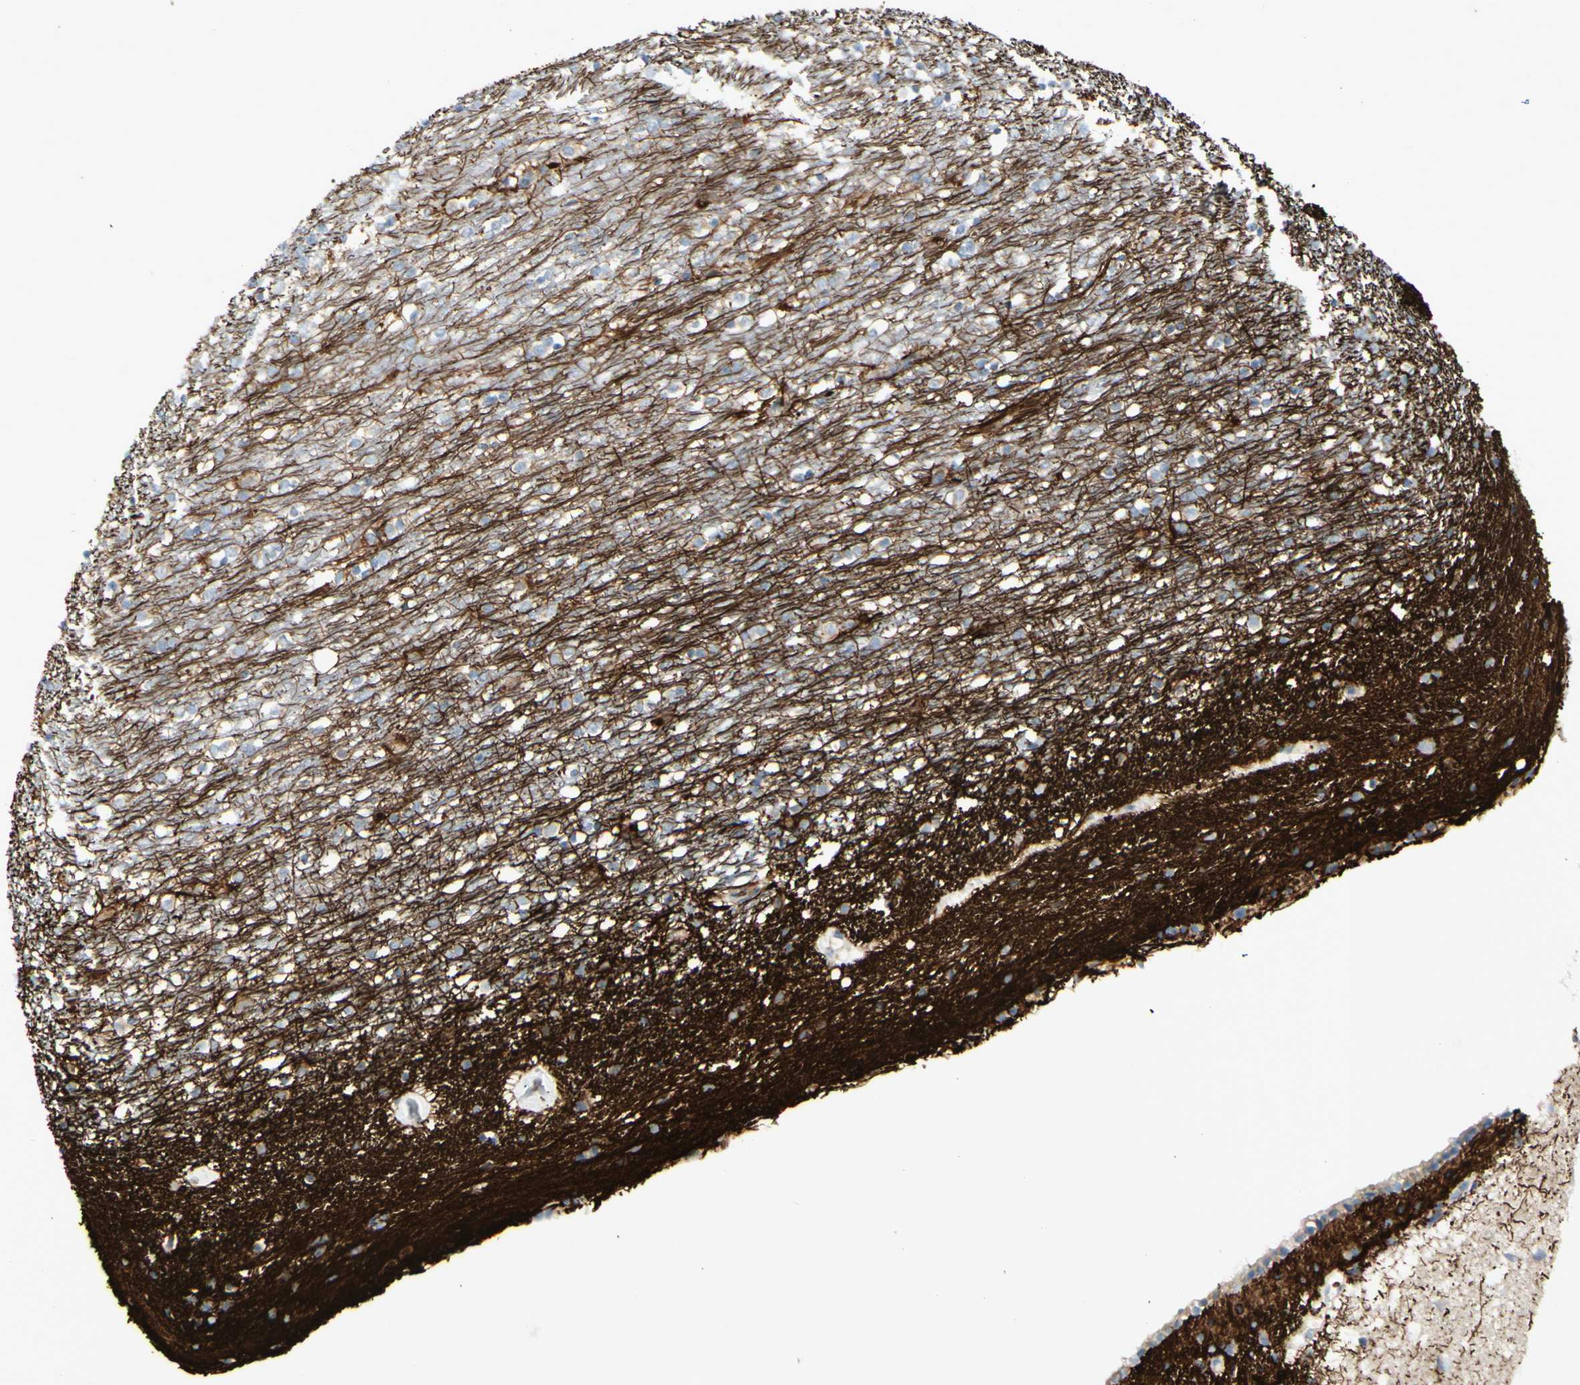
{"staining": {"intensity": "negative", "quantity": "none", "location": "none"}, "tissue": "caudate", "cell_type": "Glial cells", "image_type": "normal", "snomed": [{"axis": "morphology", "description": "Normal tissue, NOS"}, {"axis": "topography", "description": "Lateral ventricle wall"}], "caption": "IHC photomicrograph of normal caudate: caudate stained with DAB (3,3'-diaminobenzidine) reveals no significant protein positivity in glial cells.", "gene": "GAN", "patient": {"sex": "female", "age": 54}}